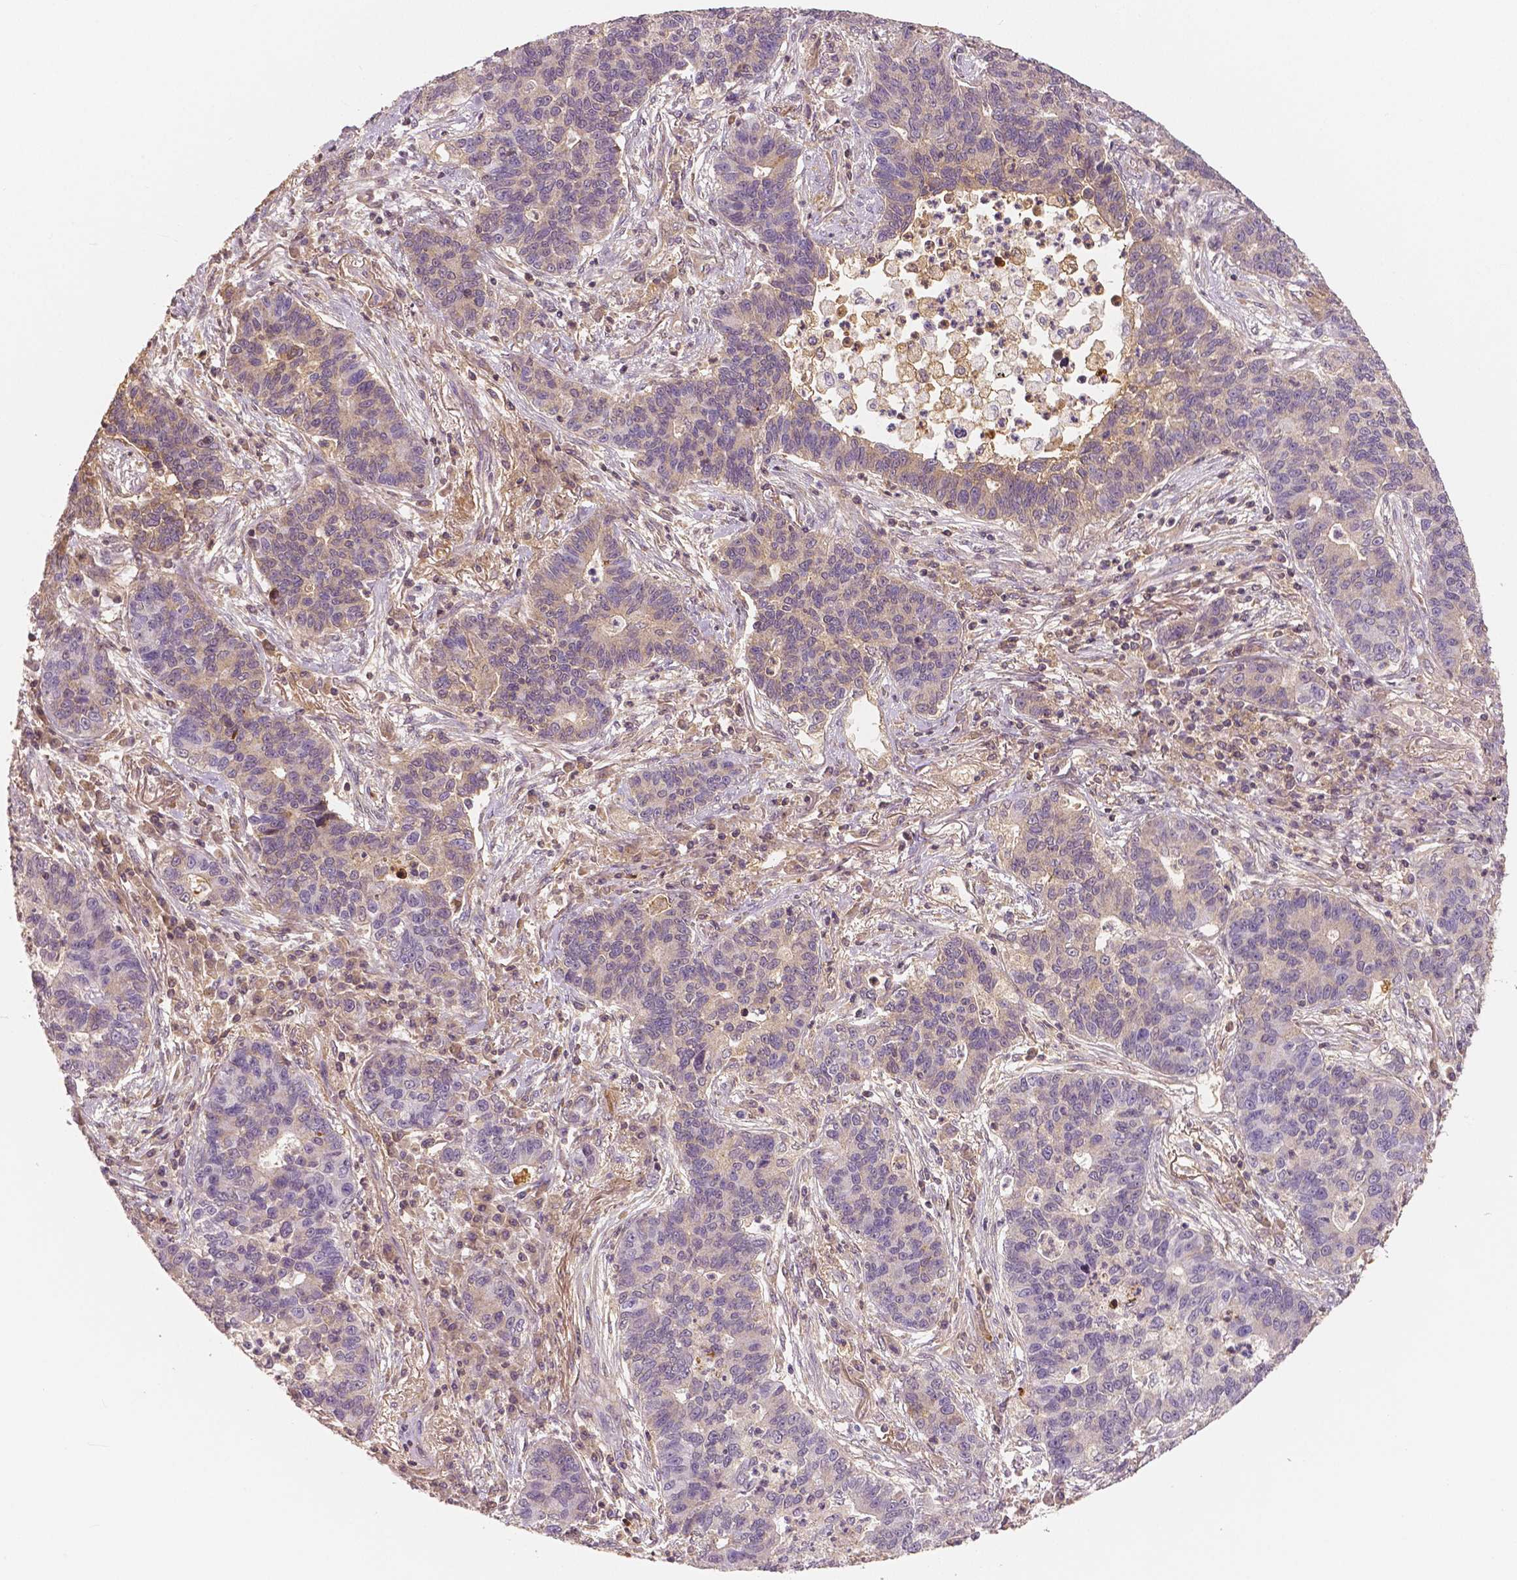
{"staining": {"intensity": "negative", "quantity": "none", "location": "none"}, "tissue": "lung cancer", "cell_type": "Tumor cells", "image_type": "cancer", "snomed": [{"axis": "morphology", "description": "Adenocarcinoma, NOS"}, {"axis": "topography", "description": "Lung"}], "caption": "A high-resolution image shows immunohistochemistry (IHC) staining of adenocarcinoma (lung), which shows no significant positivity in tumor cells.", "gene": "APOA4", "patient": {"sex": "female", "age": 57}}